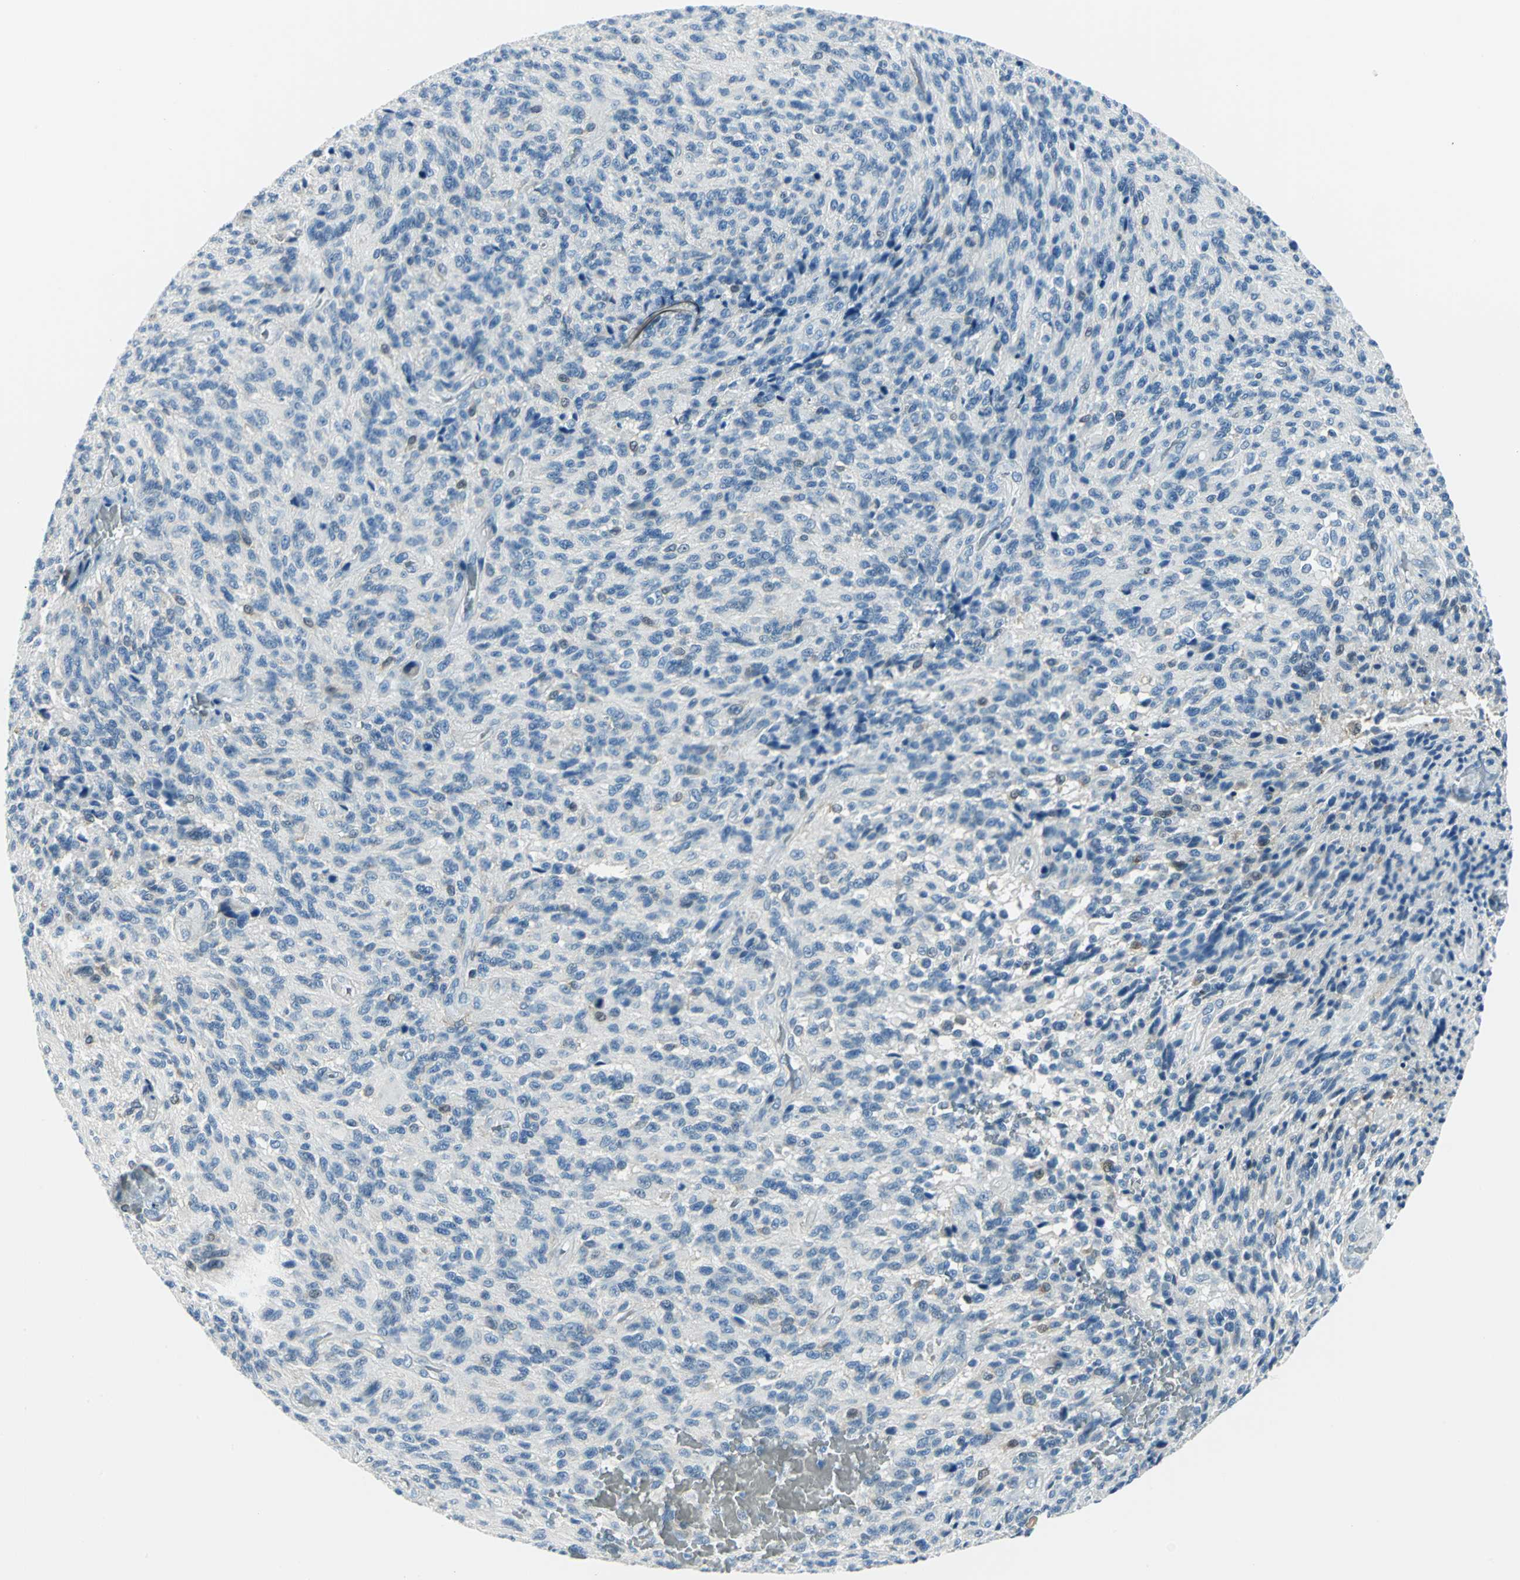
{"staining": {"intensity": "moderate", "quantity": "<25%", "location": "nuclear"}, "tissue": "glioma", "cell_type": "Tumor cells", "image_type": "cancer", "snomed": [{"axis": "morphology", "description": "Normal tissue, NOS"}, {"axis": "morphology", "description": "Glioma, malignant, High grade"}, {"axis": "topography", "description": "Cerebral cortex"}], "caption": "Protein expression analysis of human glioma reveals moderate nuclear expression in about <25% of tumor cells. (Stains: DAB in brown, nuclei in blue, Microscopy: brightfield microscopy at high magnification).", "gene": "AKR1A1", "patient": {"sex": "male", "age": 56}}